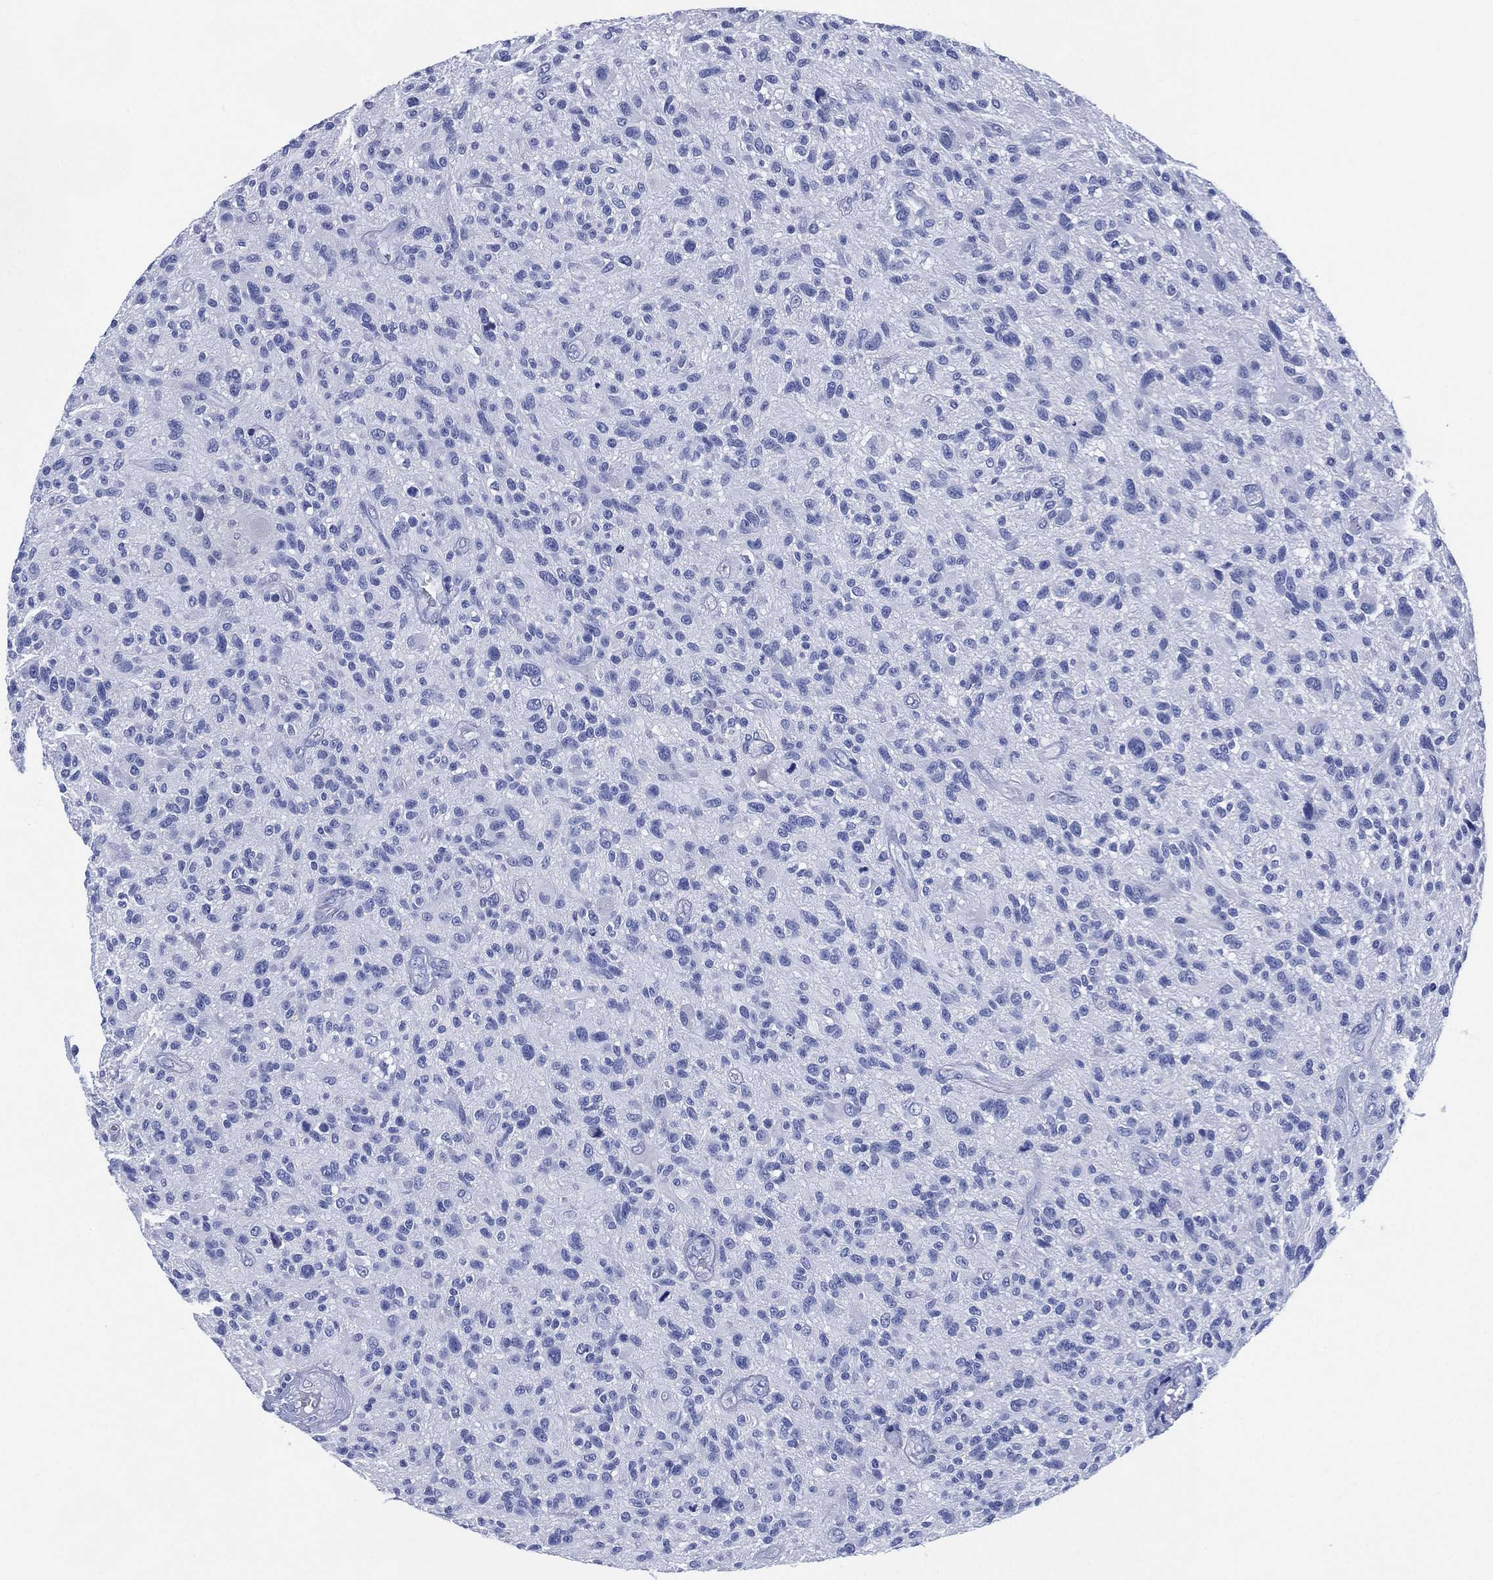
{"staining": {"intensity": "negative", "quantity": "none", "location": "none"}, "tissue": "glioma", "cell_type": "Tumor cells", "image_type": "cancer", "snomed": [{"axis": "morphology", "description": "Glioma, malignant, High grade"}, {"axis": "topography", "description": "Brain"}], "caption": "Malignant glioma (high-grade) was stained to show a protein in brown. There is no significant positivity in tumor cells. (Brightfield microscopy of DAB IHC at high magnification).", "gene": "SIGLECL1", "patient": {"sex": "male", "age": 47}}